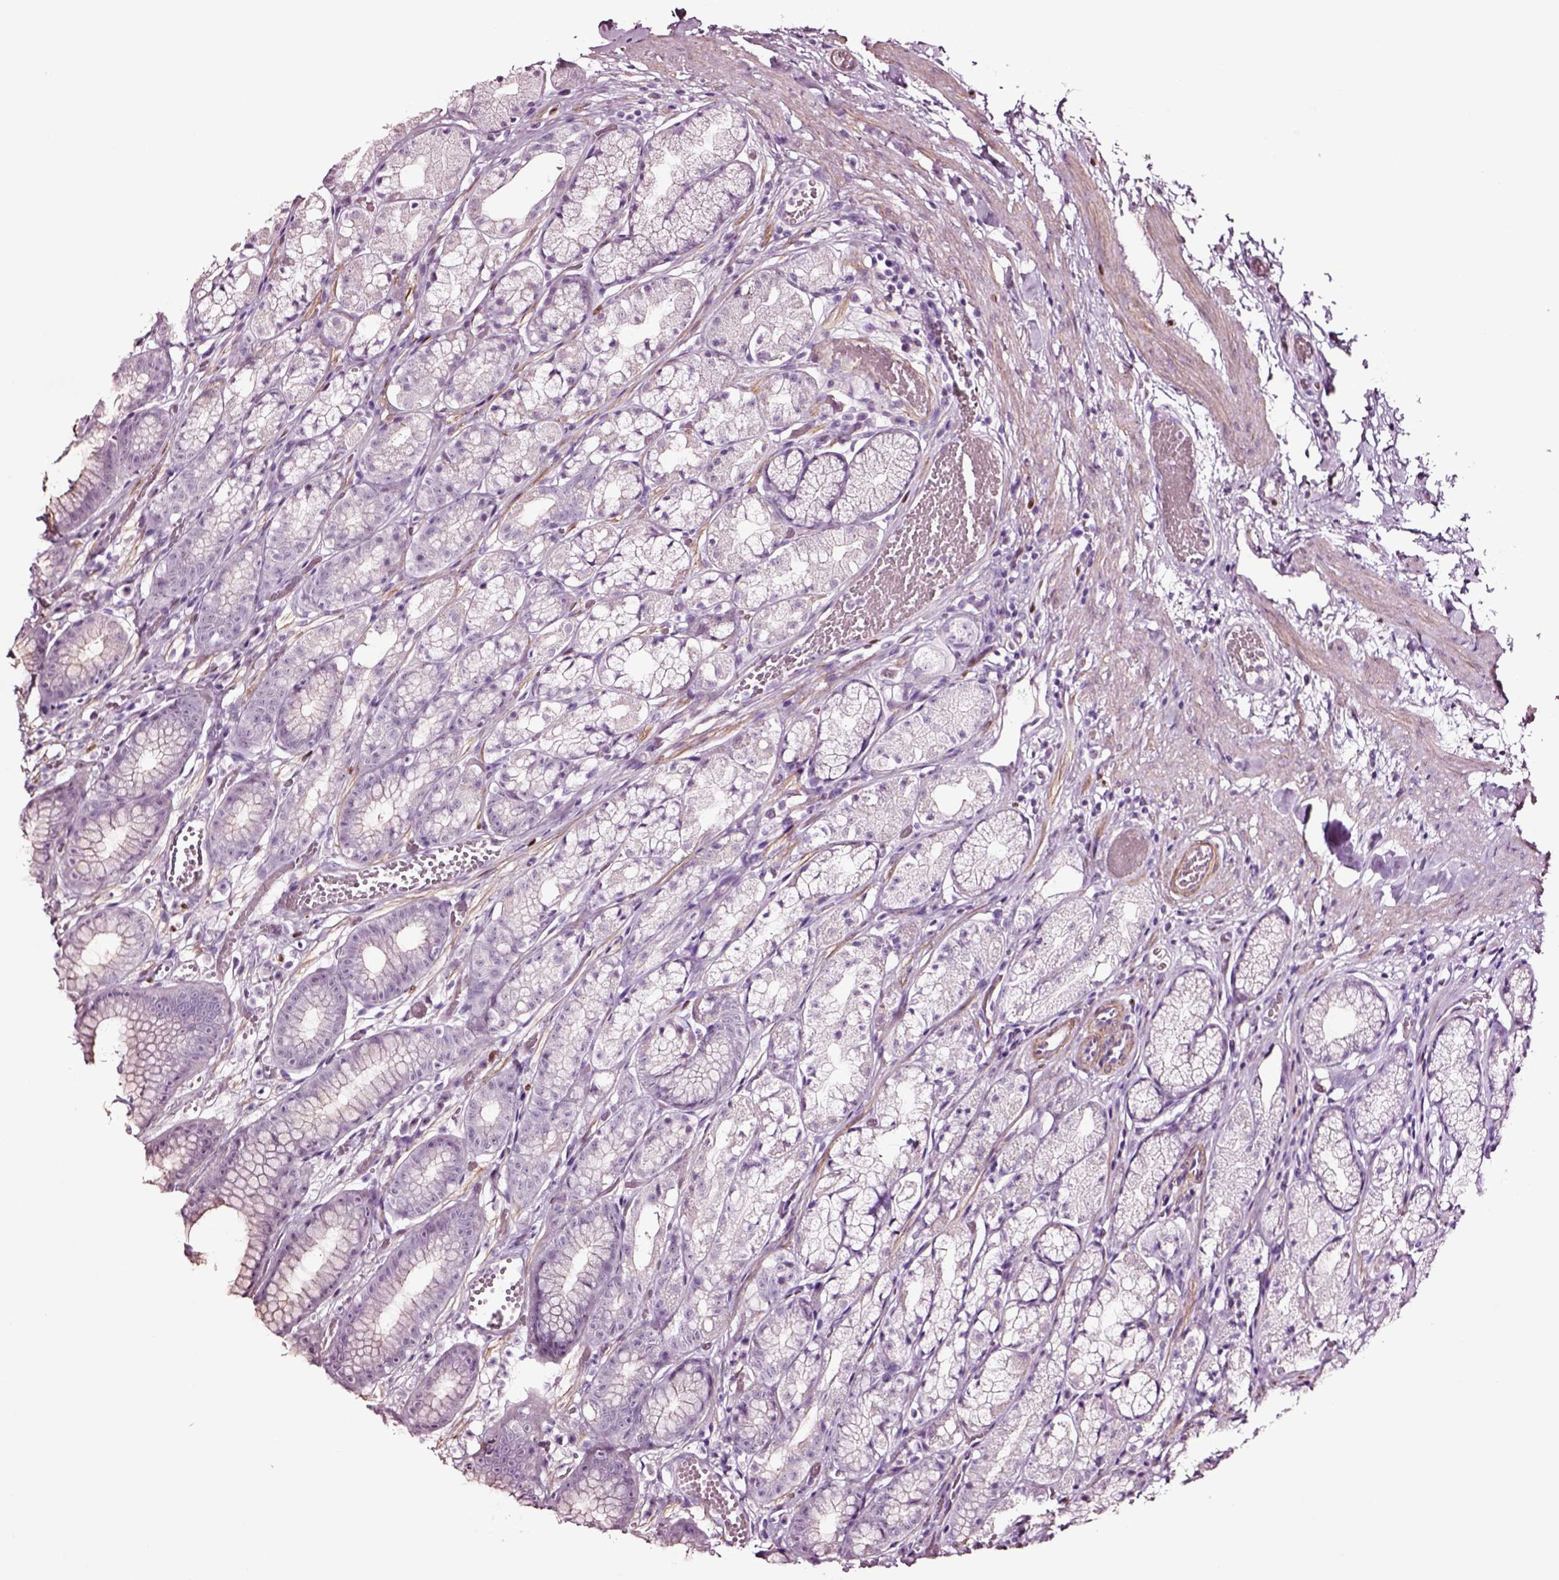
{"staining": {"intensity": "negative", "quantity": "none", "location": "none"}, "tissue": "stomach", "cell_type": "Glandular cells", "image_type": "normal", "snomed": [{"axis": "morphology", "description": "Normal tissue, NOS"}, {"axis": "topography", "description": "Stomach"}], "caption": "IHC photomicrograph of normal stomach: human stomach stained with DAB (3,3'-diaminobenzidine) displays no significant protein positivity in glandular cells. (DAB immunohistochemistry (IHC) with hematoxylin counter stain).", "gene": "SOX10", "patient": {"sex": "male", "age": 70}}